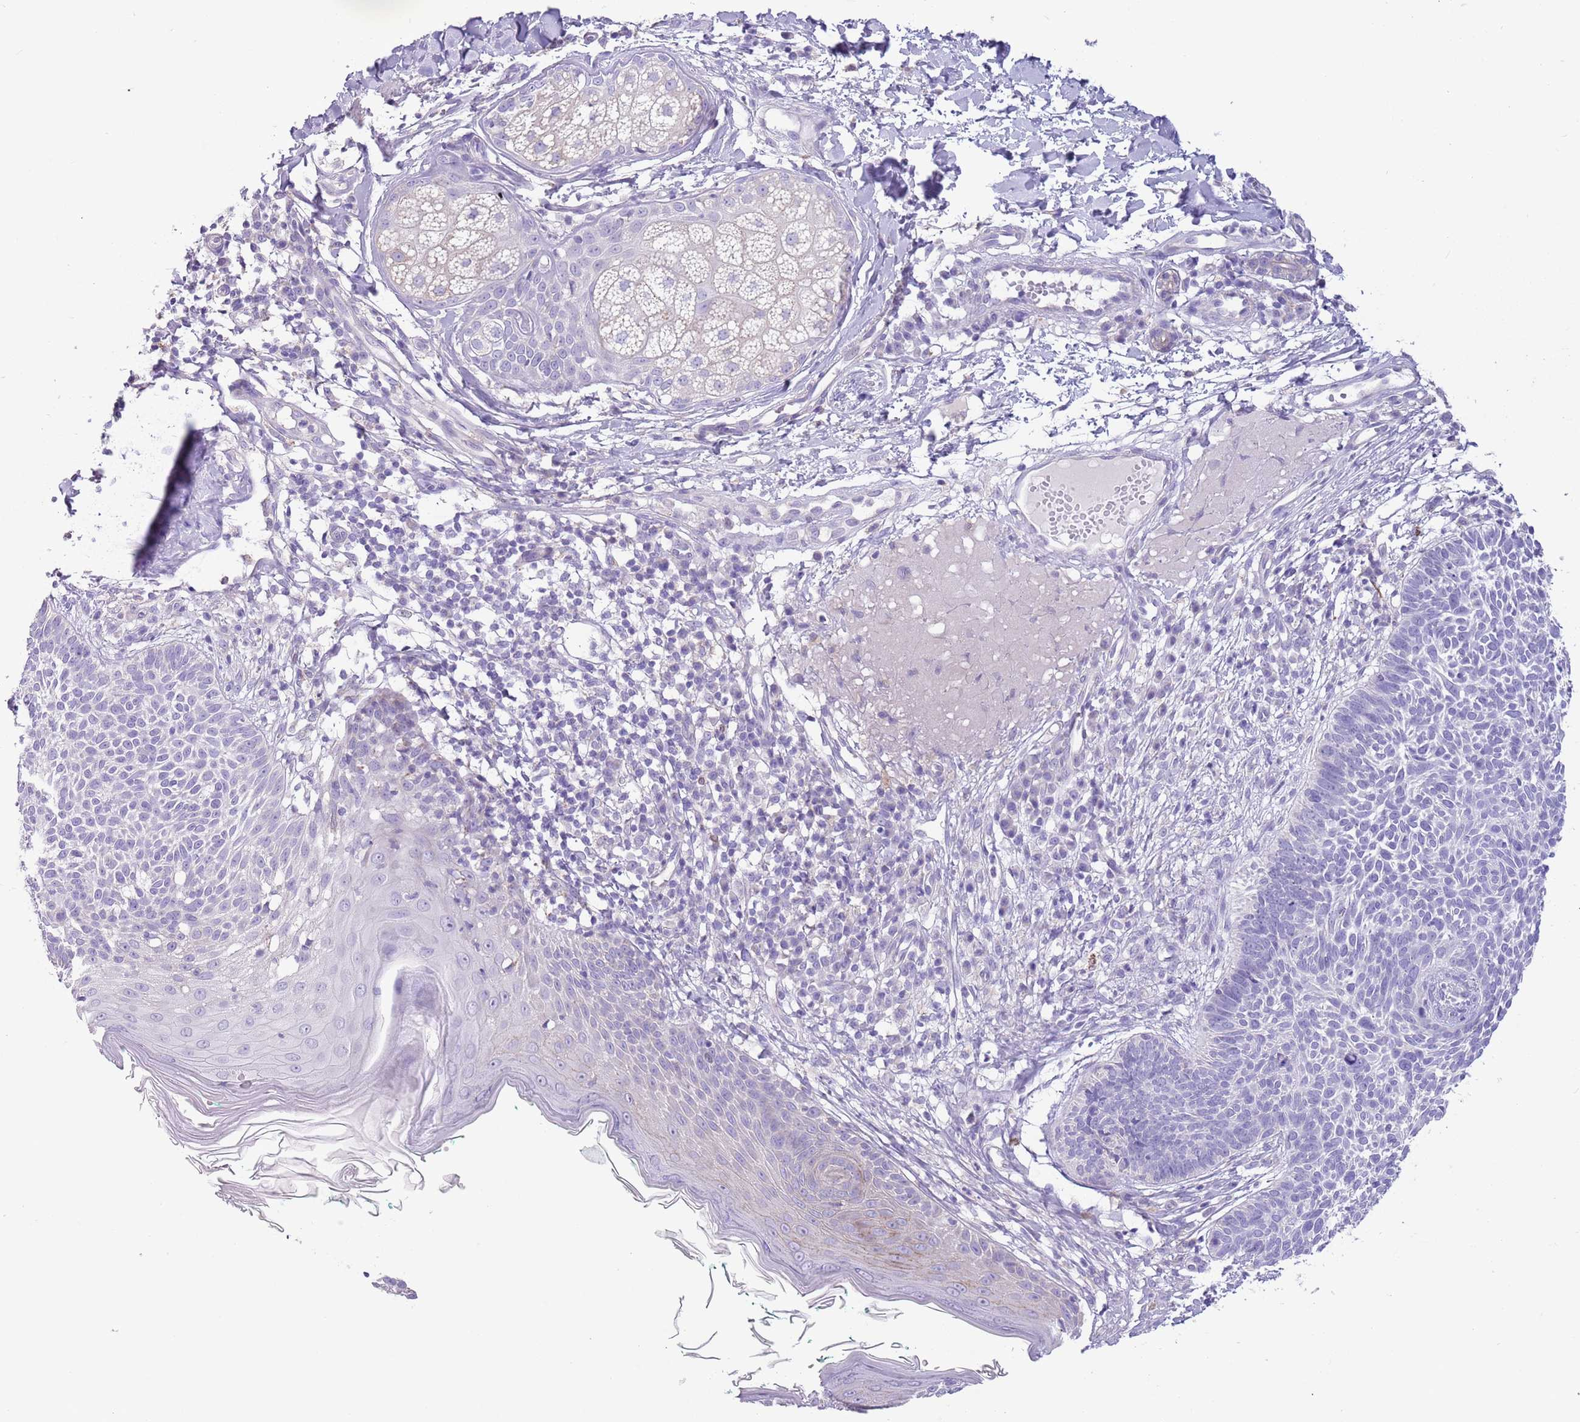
{"staining": {"intensity": "negative", "quantity": "none", "location": "none"}, "tissue": "skin cancer", "cell_type": "Tumor cells", "image_type": "cancer", "snomed": [{"axis": "morphology", "description": "Basal cell carcinoma"}, {"axis": "topography", "description": "Skin"}], "caption": "This is an immunohistochemistry (IHC) photomicrograph of human skin cancer (basal cell carcinoma). There is no staining in tumor cells.", "gene": "ZNF697", "patient": {"sex": "male", "age": 72}}